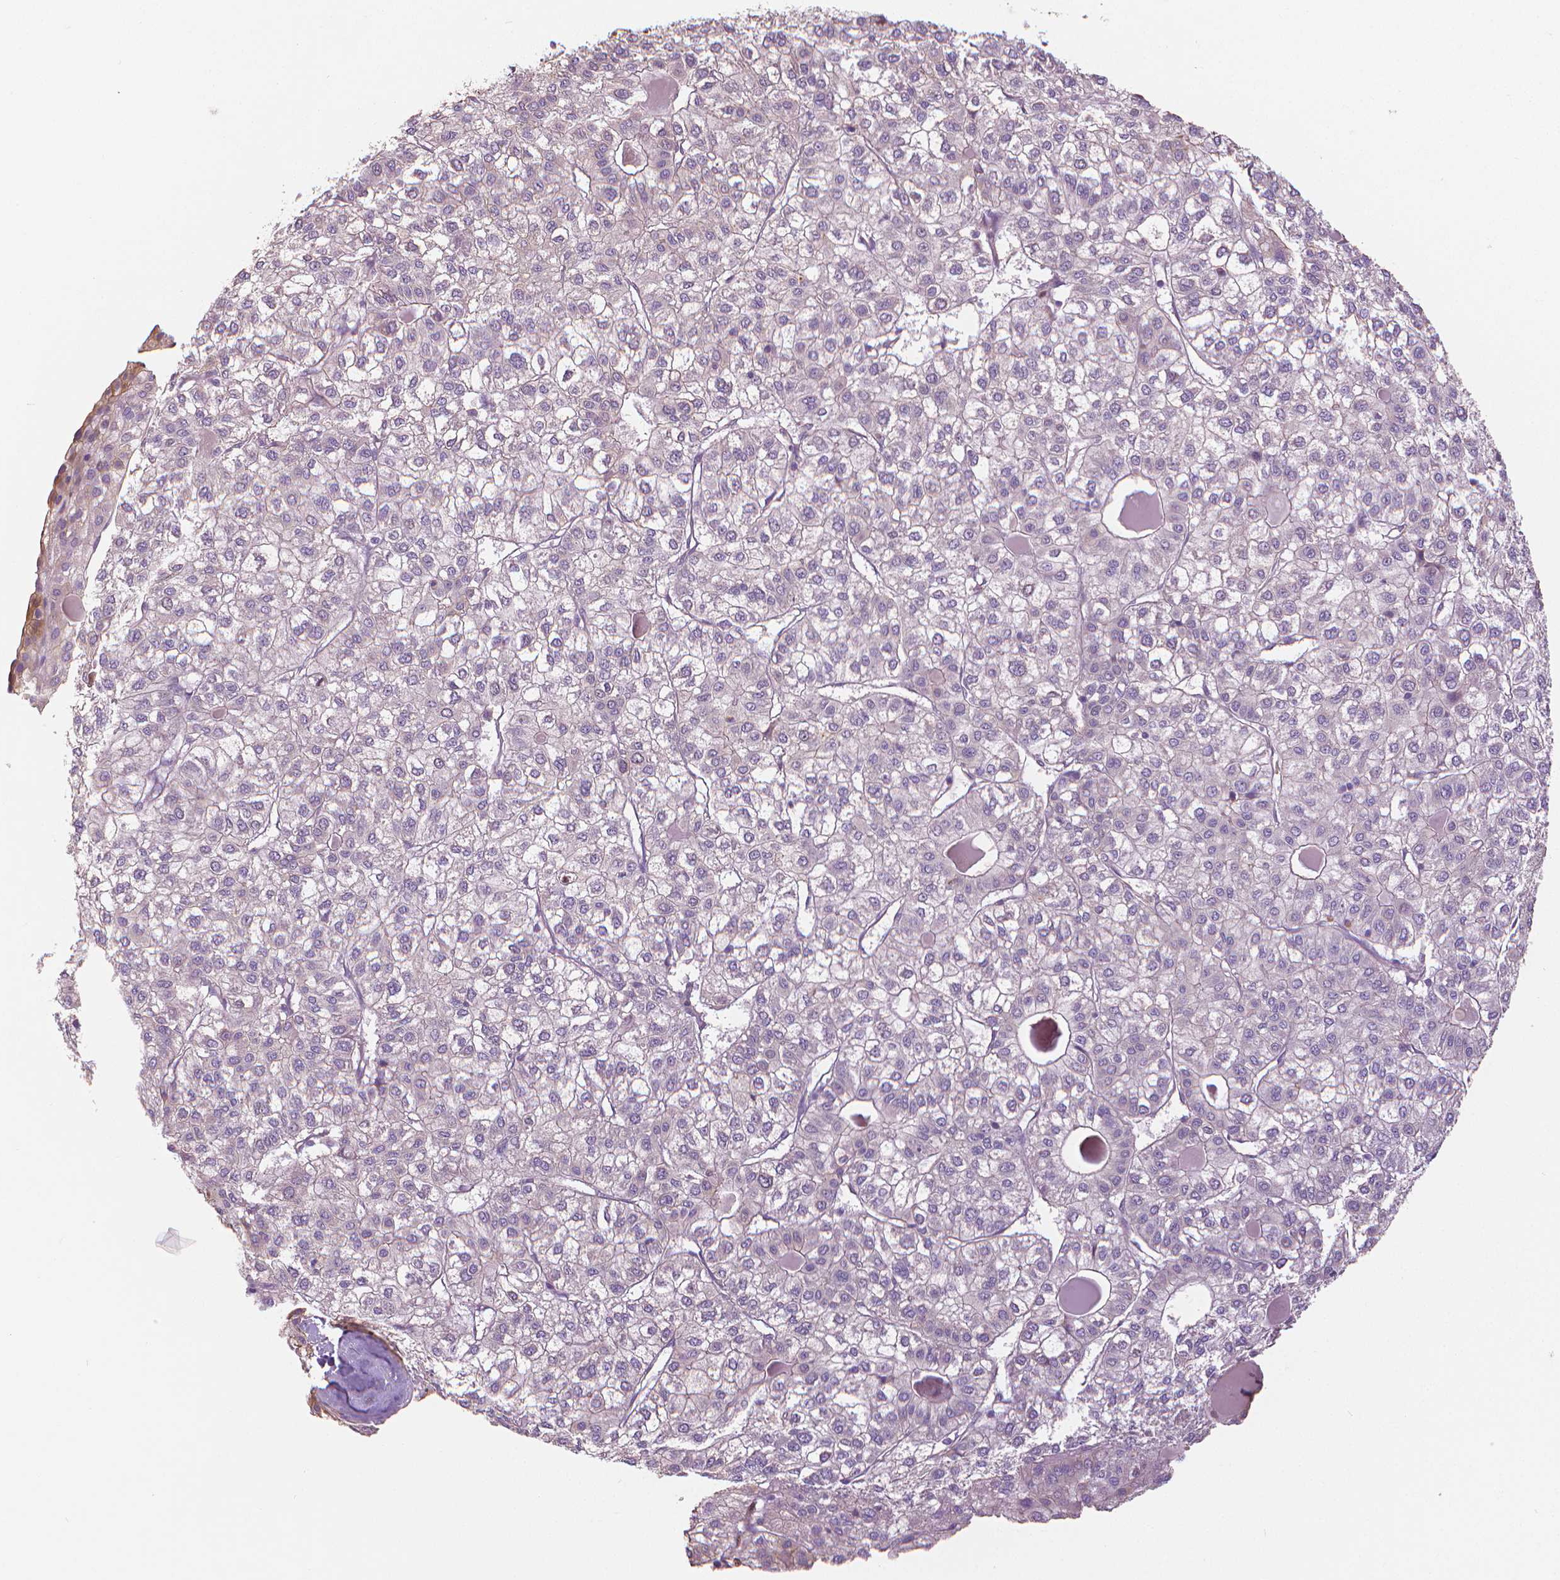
{"staining": {"intensity": "negative", "quantity": "none", "location": "none"}, "tissue": "liver cancer", "cell_type": "Tumor cells", "image_type": "cancer", "snomed": [{"axis": "morphology", "description": "Carcinoma, Hepatocellular, NOS"}, {"axis": "topography", "description": "Liver"}], "caption": "This image is of liver cancer (hepatocellular carcinoma) stained with immunohistochemistry (IHC) to label a protein in brown with the nuclei are counter-stained blue. There is no expression in tumor cells.", "gene": "MKI67", "patient": {"sex": "female", "age": 43}}